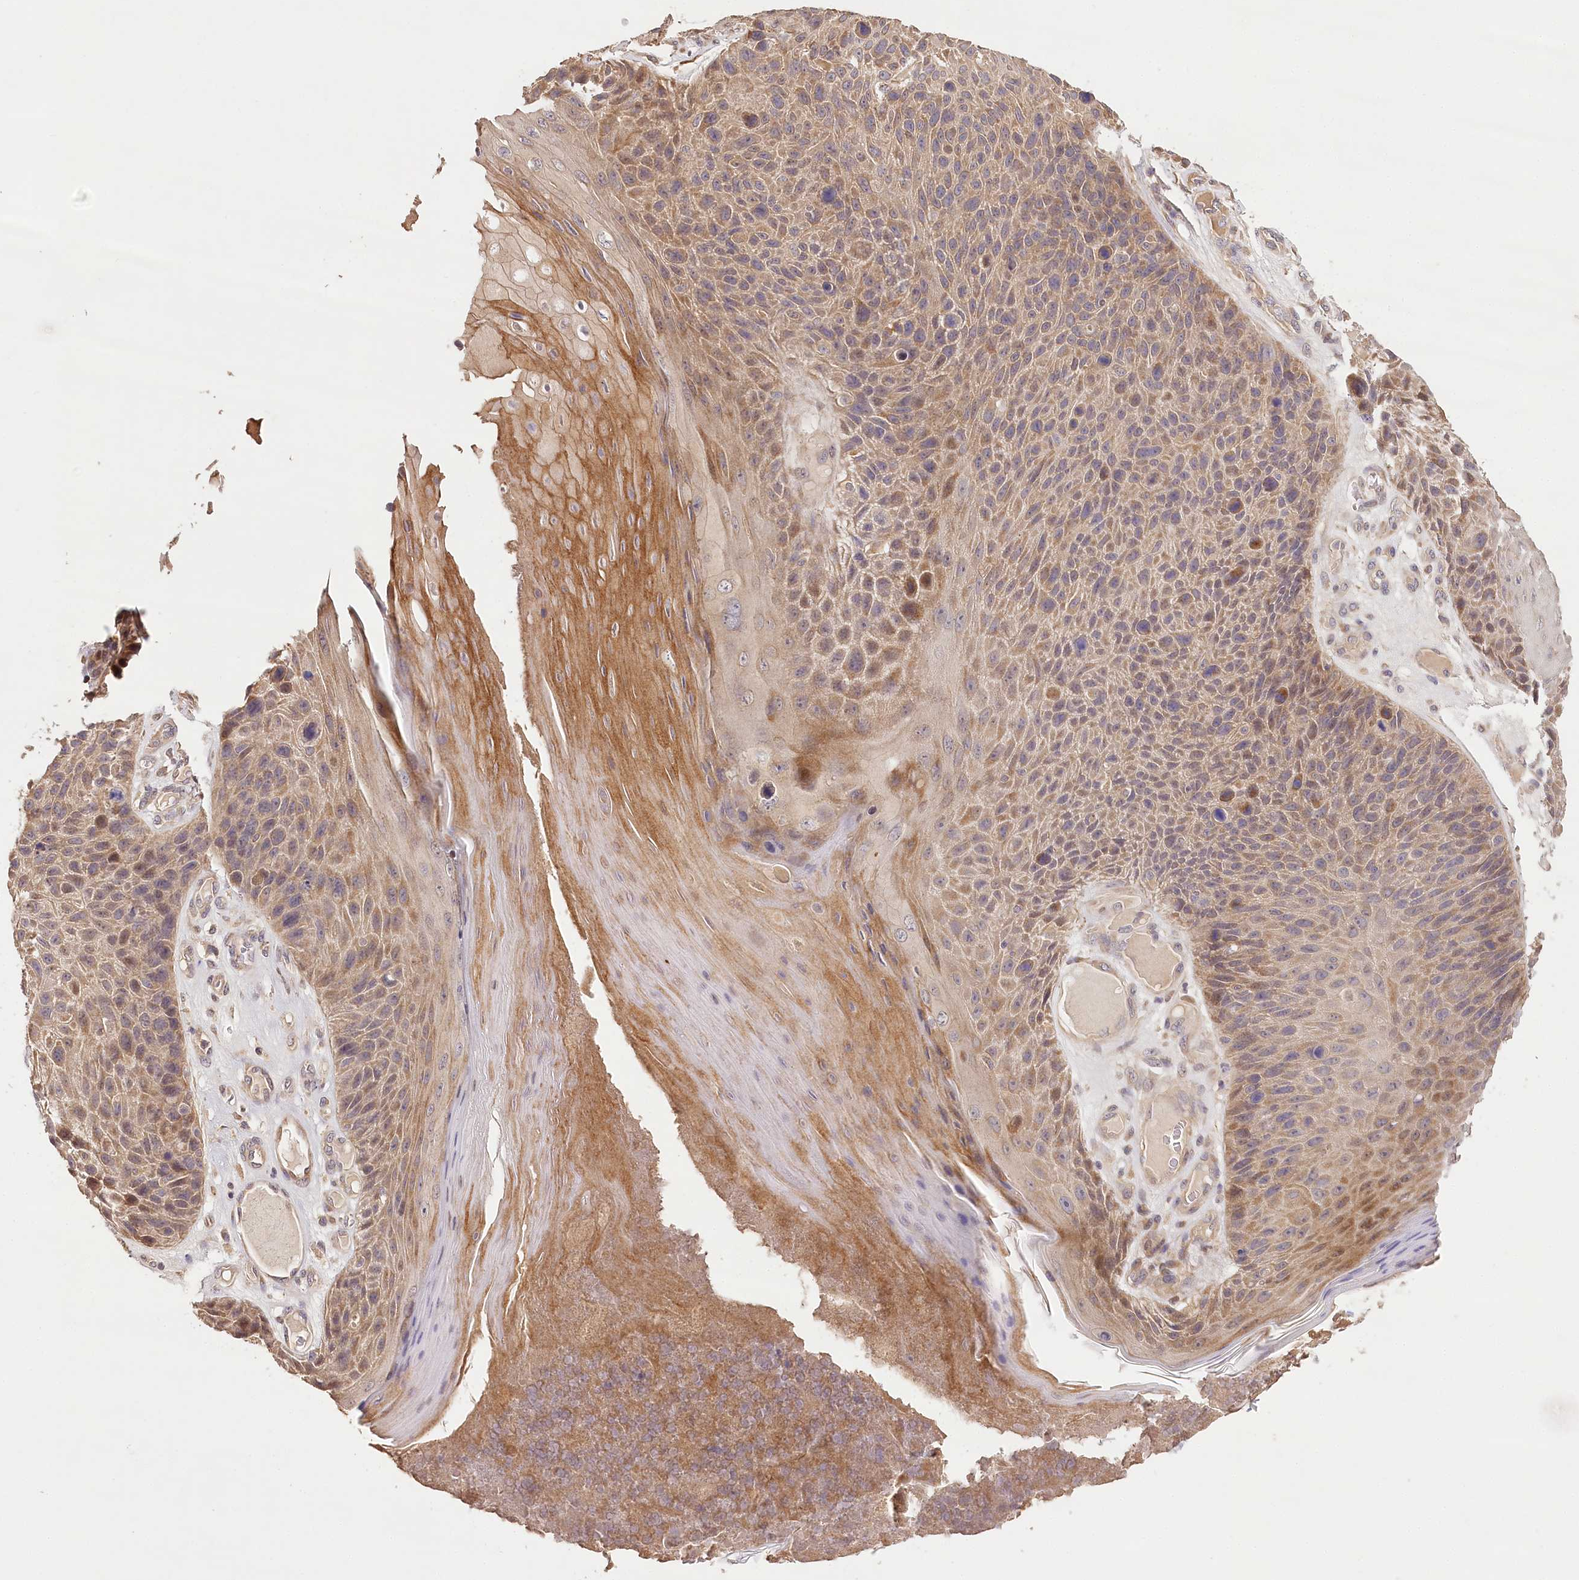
{"staining": {"intensity": "moderate", "quantity": ">75%", "location": "cytoplasmic/membranous,nuclear"}, "tissue": "skin cancer", "cell_type": "Tumor cells", "image_type": "cancer", "snomed": [{"axis": "morphology", "description": "Squamous cell carcinoma, NOS"}, {"axis": "topography", "description": "Skin"}], "caption": "About >75% of tumor cells in squamous cell carcinoma (skin) reveal moderate cytoplasmic/membranous and nuclear protein positivity as visualized by brown immunohistochemical staining.", "gene": "LSS", "patient": {"sex": "female", "age": 88}}